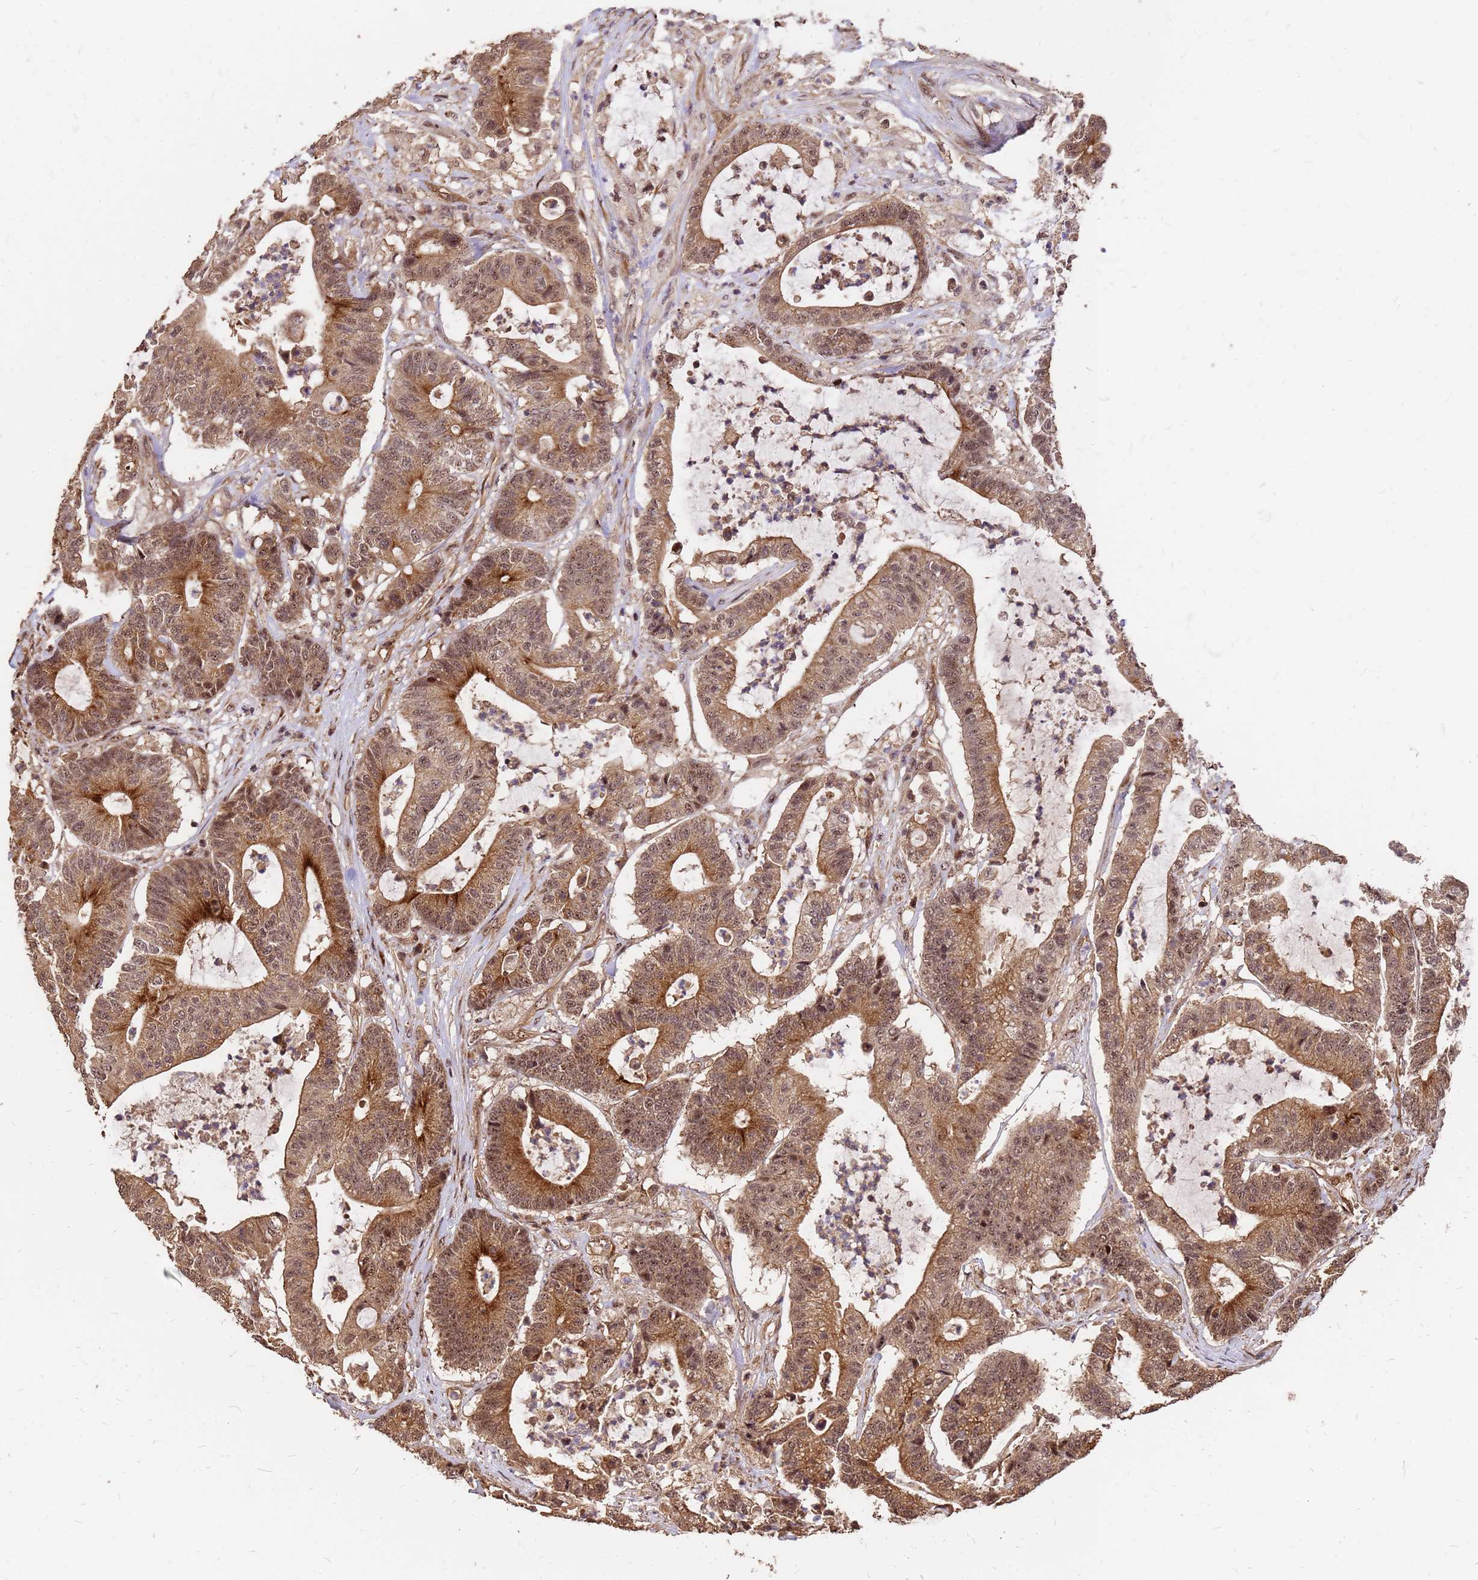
{"staining": {"intensity": "moderate", "quantity": ">75%", "location": "cytoplasmic/membranous,nuclear"}, "tissue": "colorectal cancer", "cell_type": "Tumor cells", "image_type": "cancer", "snomed": [{"axis": "morphology", "description": "Adenocarcinoma, NOS"}, {"axis": "topography", "description": "Colon"}], "caption": "Protein analysis of colorectal cancer tissue demonstrates moderate cytoplasmic/membranous and nuclear positivity in approximately >75% of tumor cells.", "gene": "GPATCH8", "patient": {"sex": "female", "age": 84}}